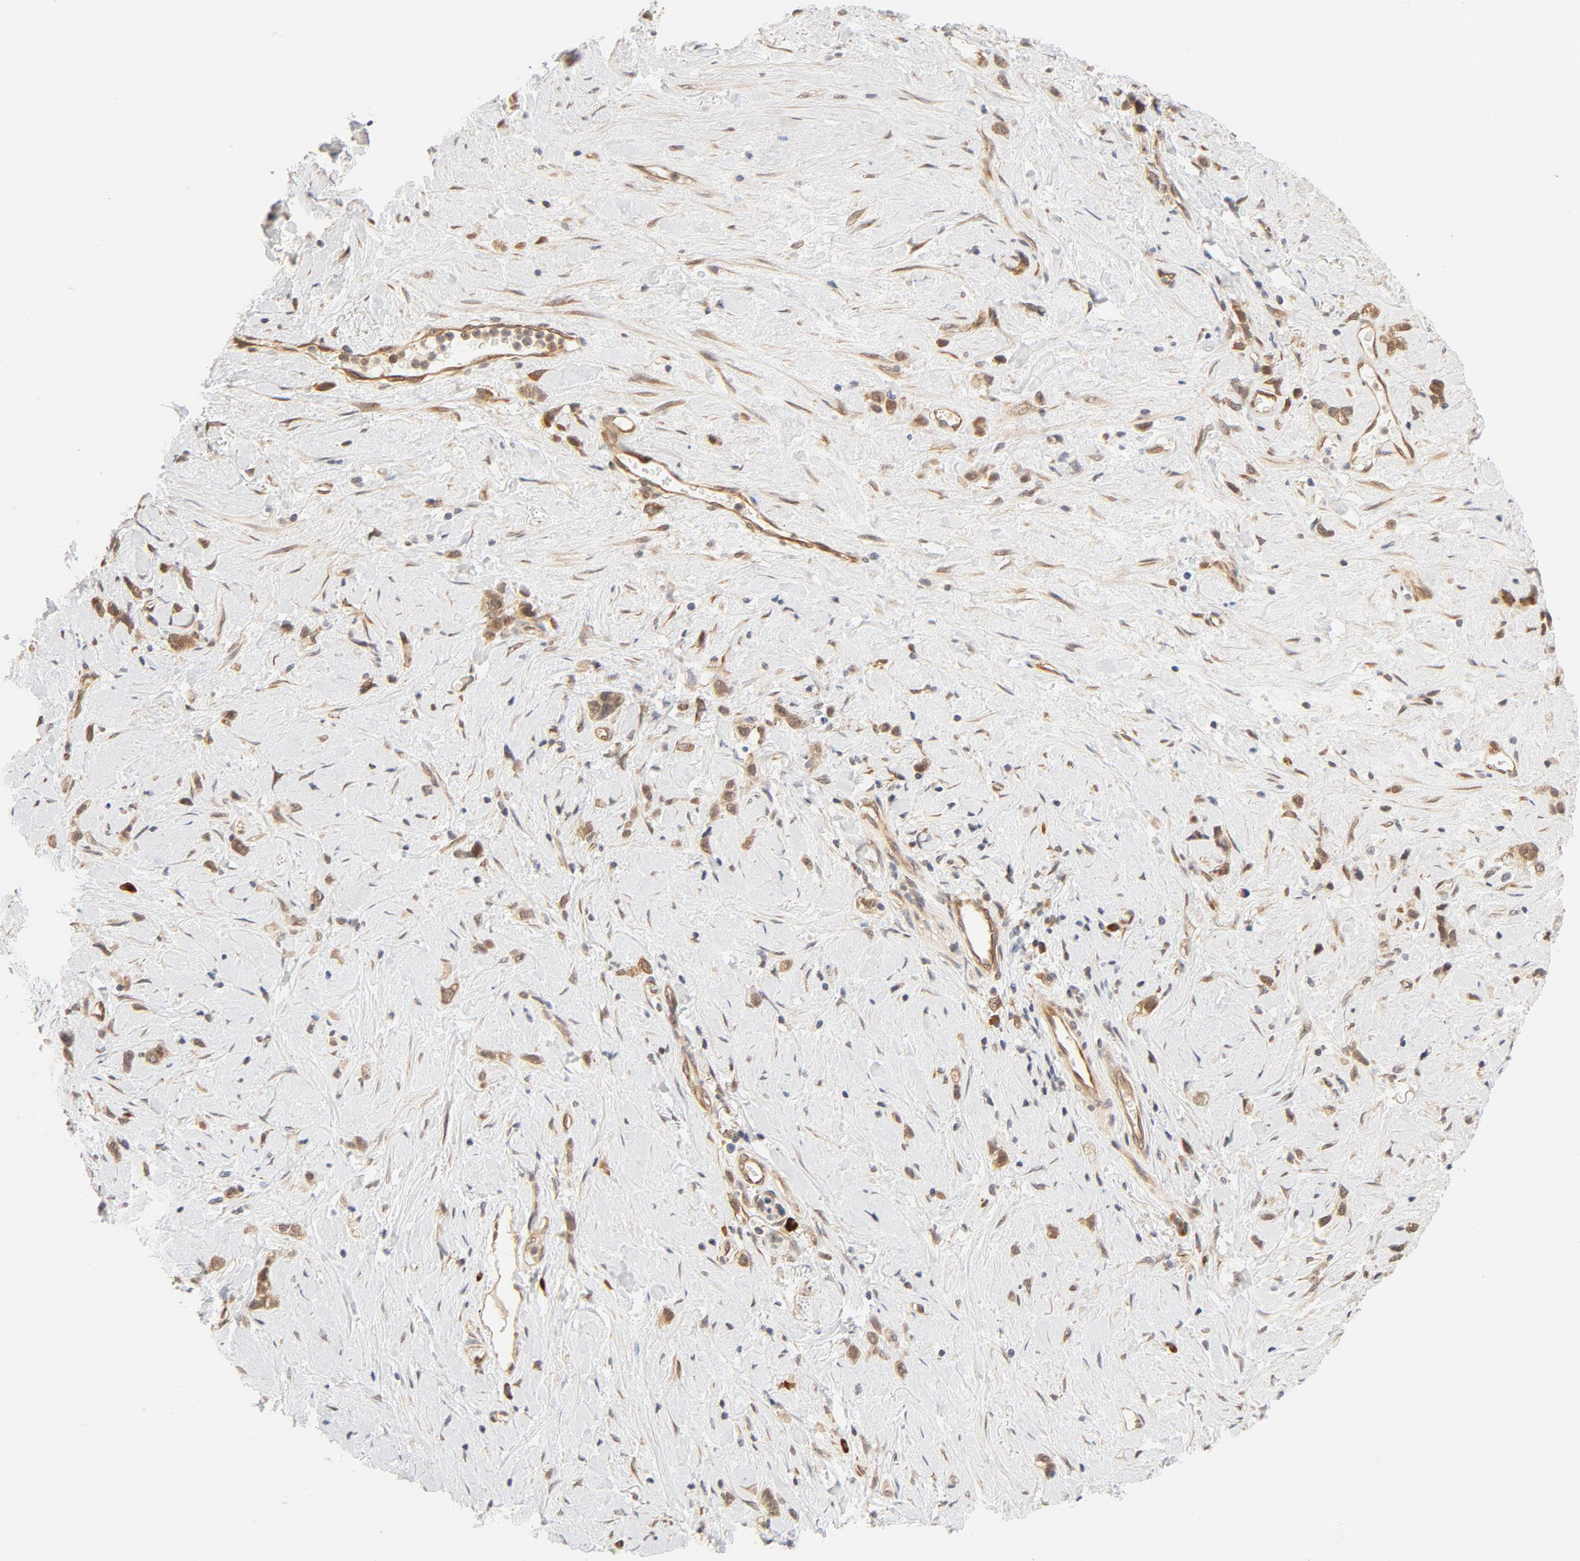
{"staining": {"intensity": "moderate", "quantity": ">75%", "location": "cytoplasmic/membranous"}, "tissue": "stomach cancer", "cell_type": "Tumor cells", "image_type": "cancer", "snomed": [{"axis": "morphology", "description": "Normal tissue, NOS"}, {"axis": "morphology", "description": "Adenocarcinoma, NOS"}, {"axis": "morphology", "description": "Adenocarcinoma, High grade"}, {"axis": "topography", "description": "Stomach, upper"}, {"axis": "topography", "description": "Stomach"}], "caption": "This image exhibits immunohistochemistry (IHC) staining of human adenocarcinoma (high-grade) (stomach), with medium moderate cytoplasmic/membranous staining in about >75% of tumor cells.", "gene": "EIF4E", "patient": {"sex": "female", "age": 65}}